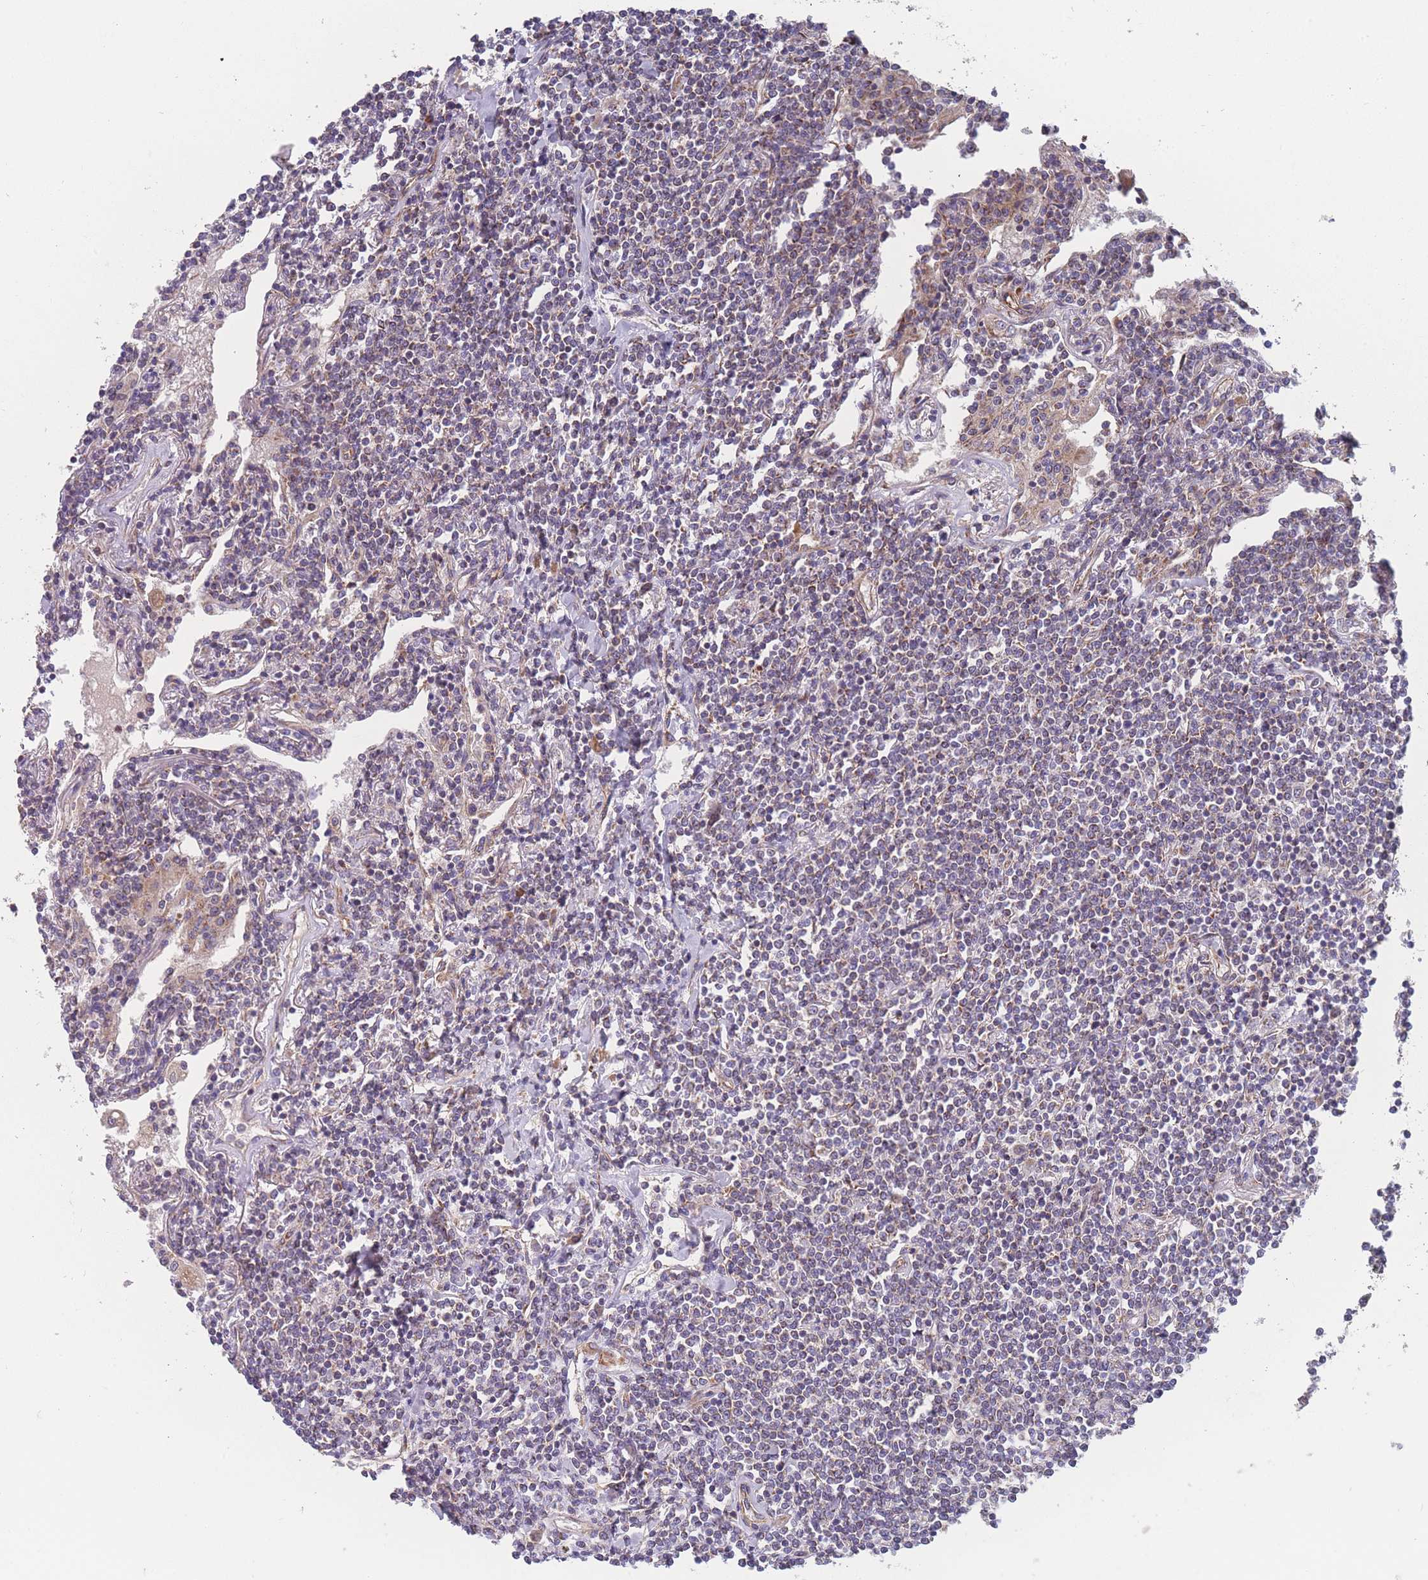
{"staining": {"intensity": "weak", "quantity": "<25%", "location": "cytoplasmic/membranous"}, "tissue": "lymphoma", "cell_type": "Tumor cells", "image_type": "cancer", "snomed": [{"axis": "morphology", "description": "Malignant lymphoma, non-Hodgkin's type, Low grade"}, {"axis": "topography", "description": "Lung"}], "caption": "Protein analysis of lymphoma demonstrates no significant expression in tumor cells. Brightfield microscopy of immunohistochemistry stained with DAB (brown) and hematoxylin (blue), captured at high magnification.", "gene": "MTRES1", "patient": {"sex": "female", "age": 71}}